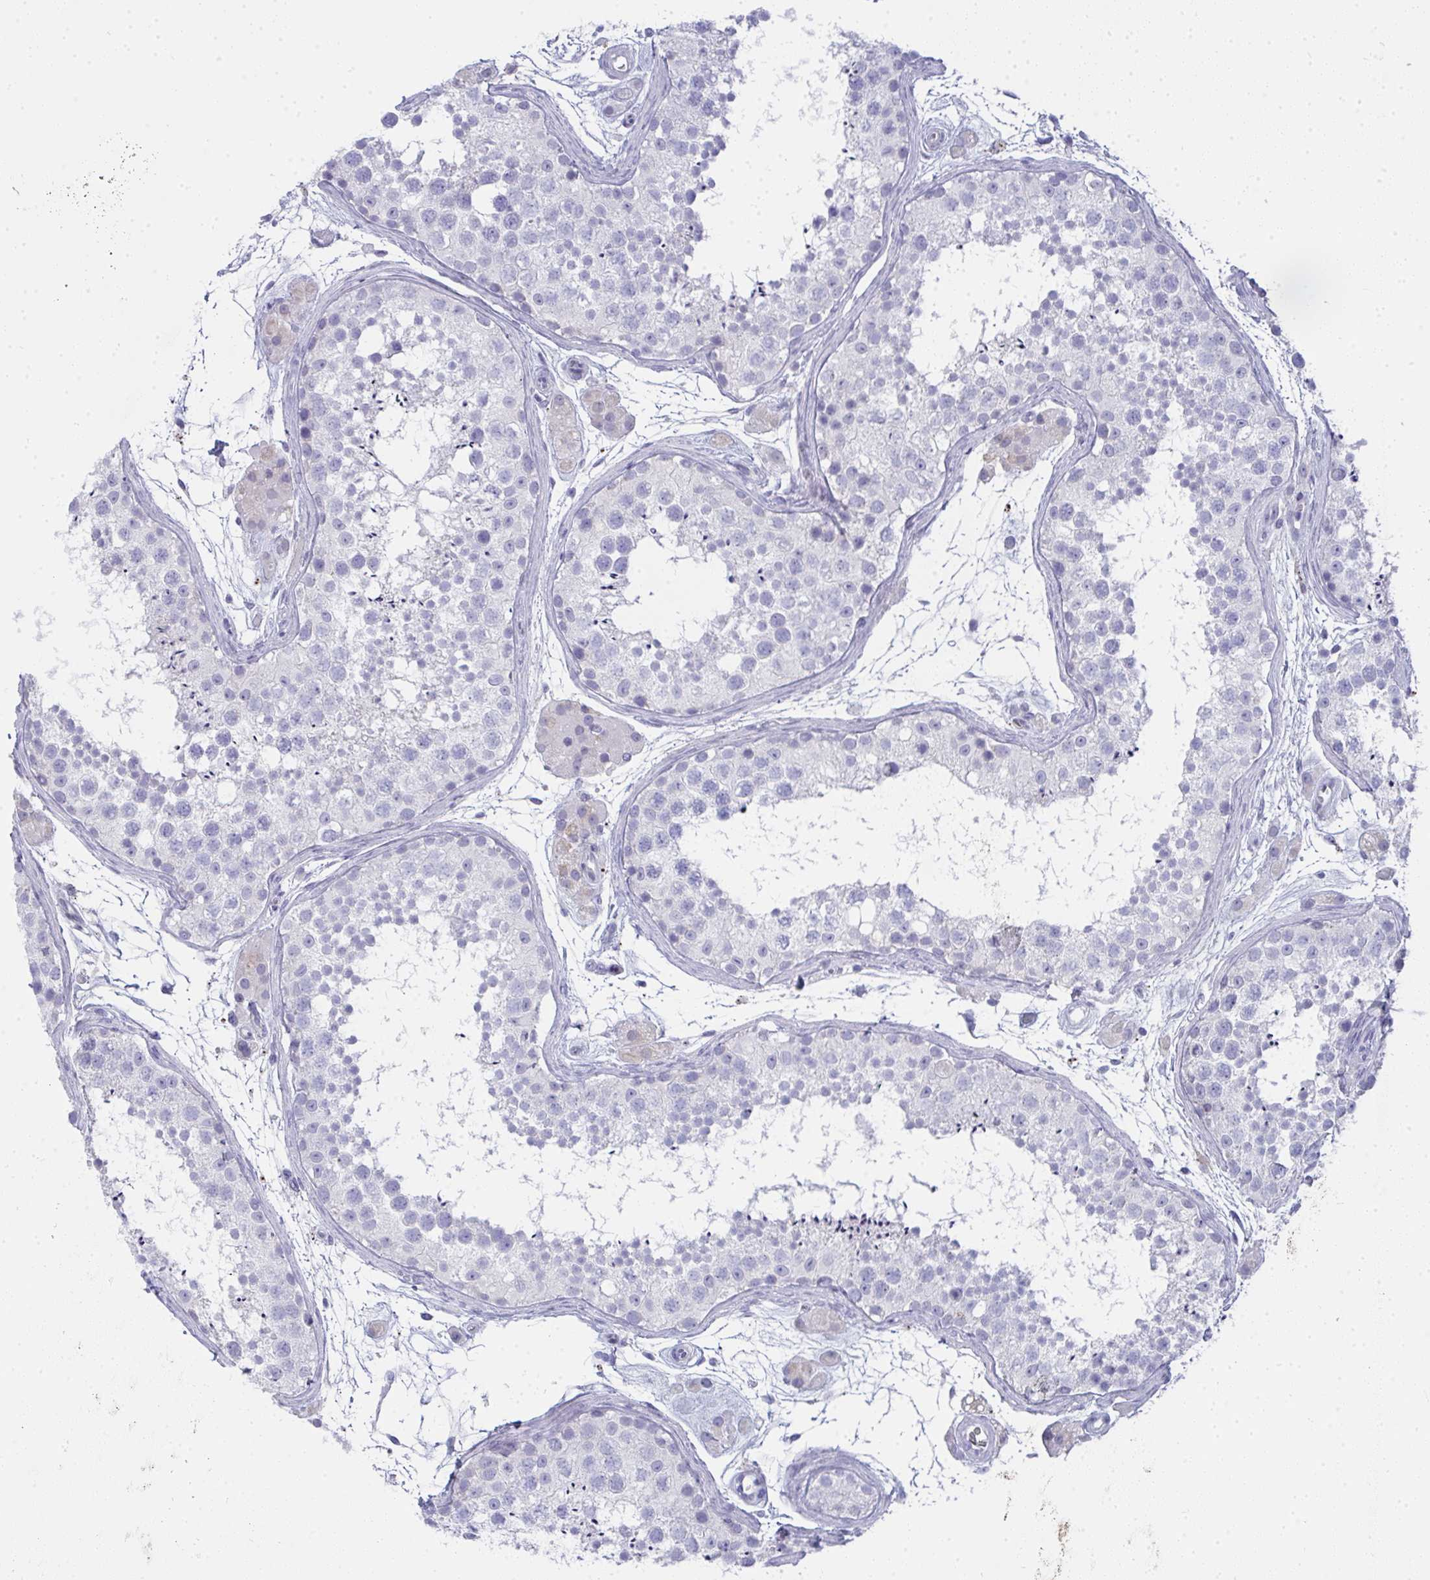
{"staining": {"intensity": "negative", "quantity": "none", "location": "none"}, "tissue": "testis", "cell_type": "Cells in seminiferous ducts", "image_type": "normal", "snomed": [{"axis": "morphology", "description": "Normal tissue, NOS"}, {"axis": "topography", "description": "Testis"}], "caption": "Immunohistochemistry image of benign testis stained for a protein (brown), which reveals no positivity in cells in seminiferous ducts.", "gene": "ZNF182", "patient": {"sex": "male", "age": 41}}